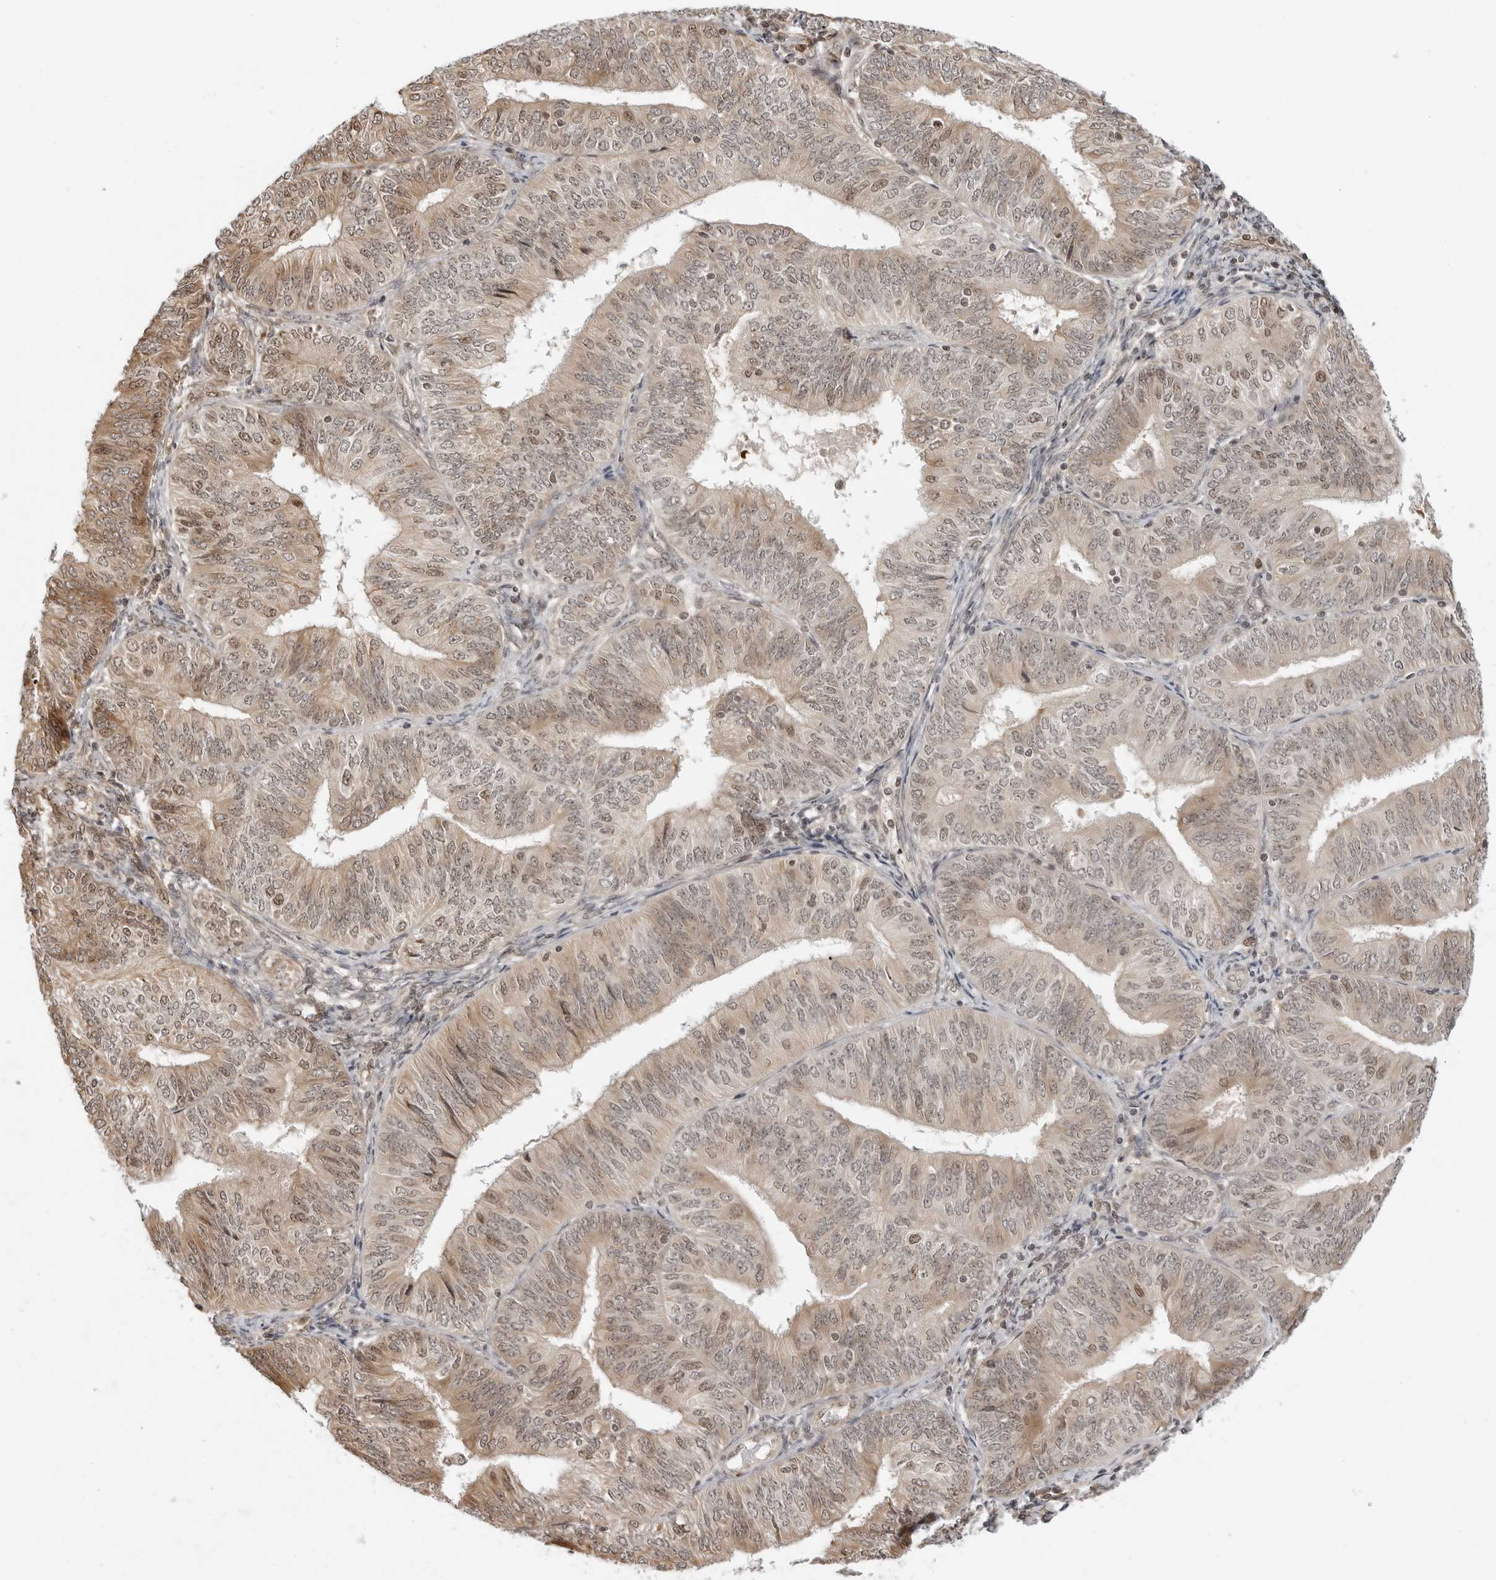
{"staining": {"intensity": "moderate", "quantity": "25%-75%", "location": "cytoplasmic/membranous,nuclear"}, "tissue": "endometrial cancer", "cell_type": "Tumor cells", "image_type": "cancer", "snomed": [{"axis": "morphology", "description": "Adenocarcinoma, NOS"}, {"axis": "topography", "description": "Endometrium"}], "caption": "An immunohistochemistry (IHC) image of tumor tissue is shown. Protein staining in brown labels moderate cytoplasmic/membranous and nuclear positivity in endometrial cancer (adenocarcinoma) within tumor cells.", "gene": "TIPRL", "patient": {"sex": "female", "age": 58}}